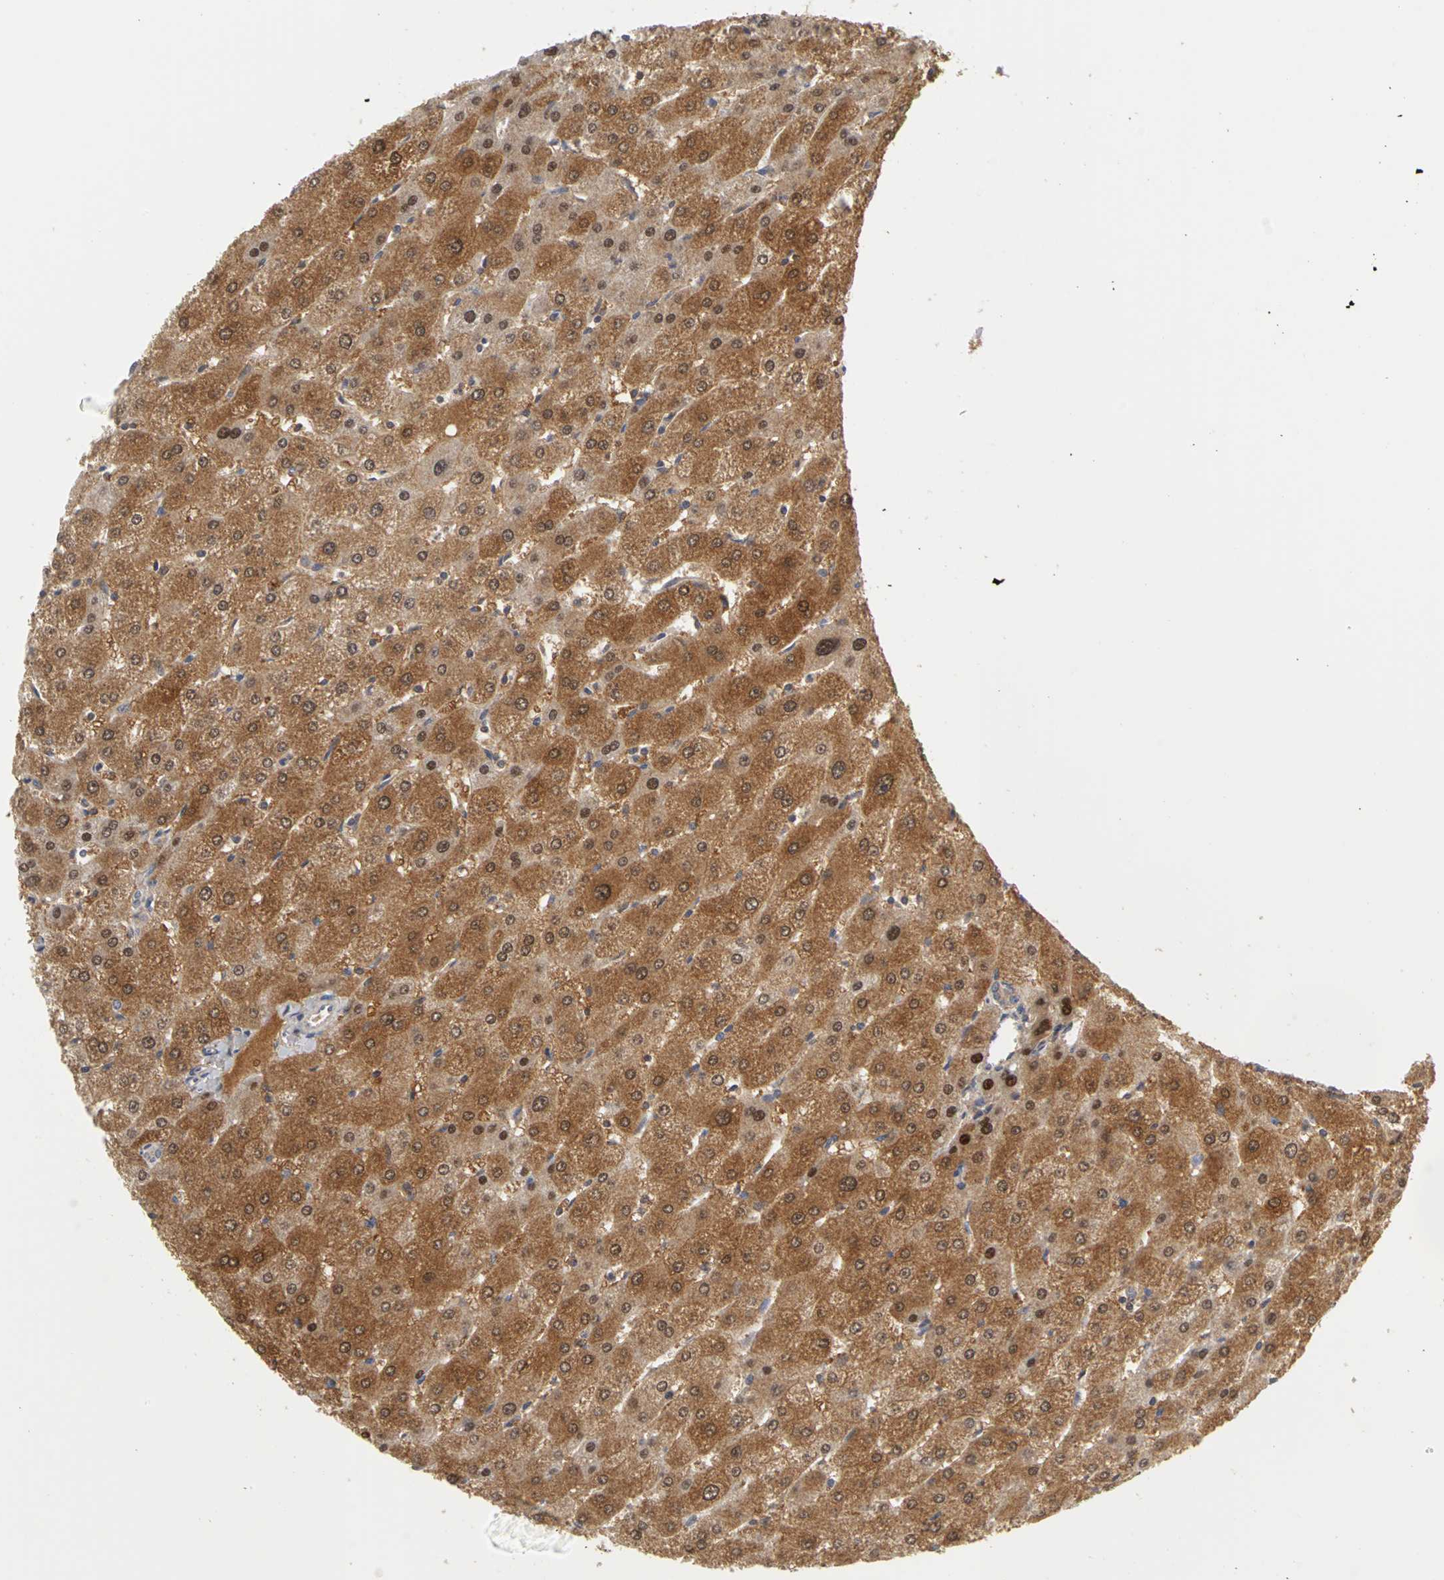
{"staining": {"intensity": "weak", "quantity": ">75%", "location": "cytoplasmic/membranous"}, "tissue": "liver", "cell_type": "Cholangiocytes", "image_type": "normal", "snomed": [{"axis": "morphology", "description": "Normal tissue, NOS"}, {"axis": "topography", "description": "Liver"}], "caption": "Weak cytoplasmic/membranous staining is seen in approximately >75% of cholangiocytes in unremarkable liver.", "gene": "IRAK1", "patient": {"sex": "male", "age": 67}}